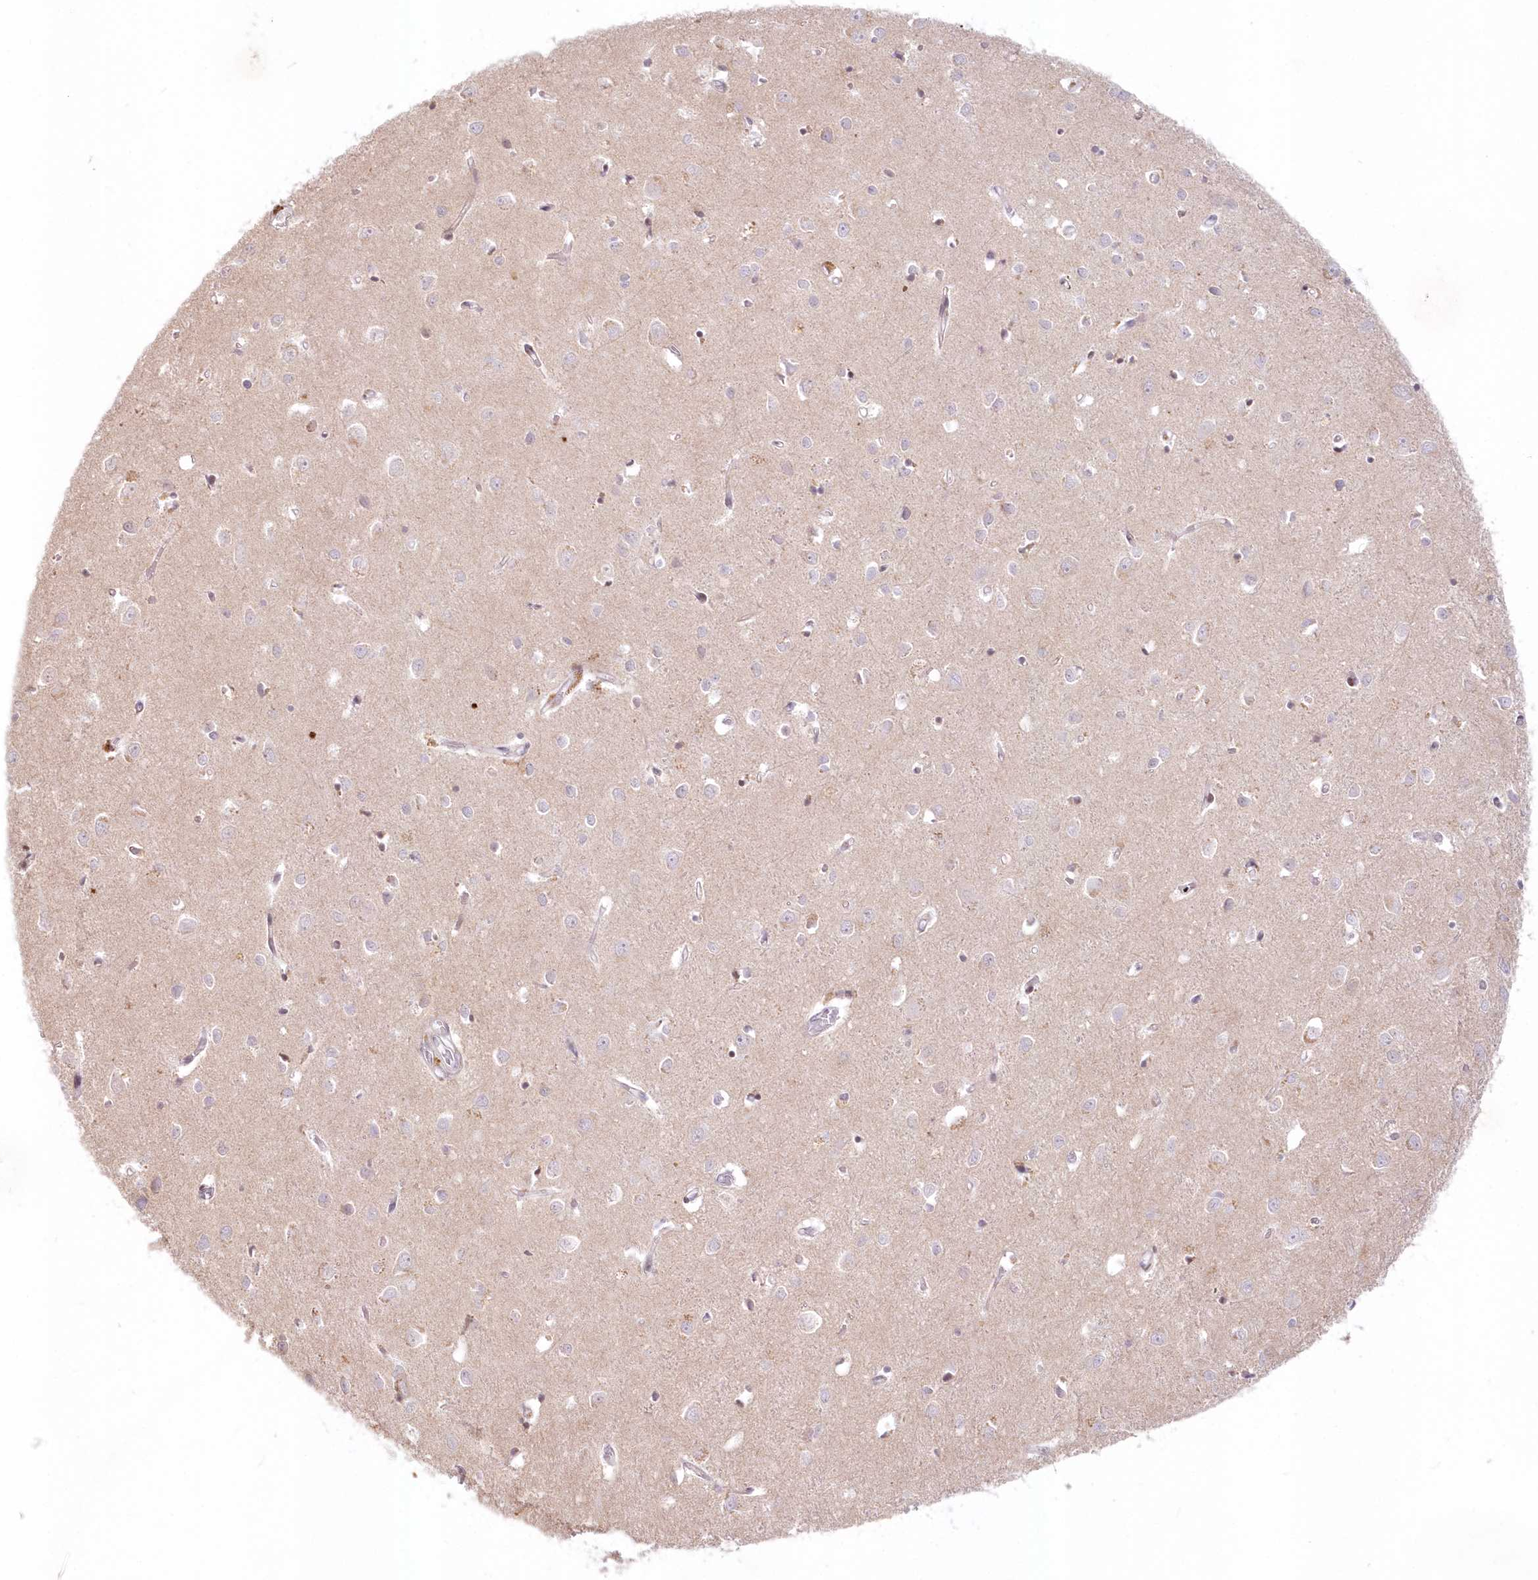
{"staining": {"intensity": "negative", "quantity": "none", "location": "none"}, "tissue": "cerebral cortex", "cell_type": "Endothelial cells", "image_type": "normal", "snomed": [{"axis": "morphology", "description": "Normal tissue, NOS"}, {"axis": "topography", "description": "Cerebral cortex"}], "caption": "Normal cerebral cortex was stained to show a protein in brown. There is no significant expression in endothelial cells.", "gene": "MTMR3", "patient": {"sex": "female", "age": 64}}